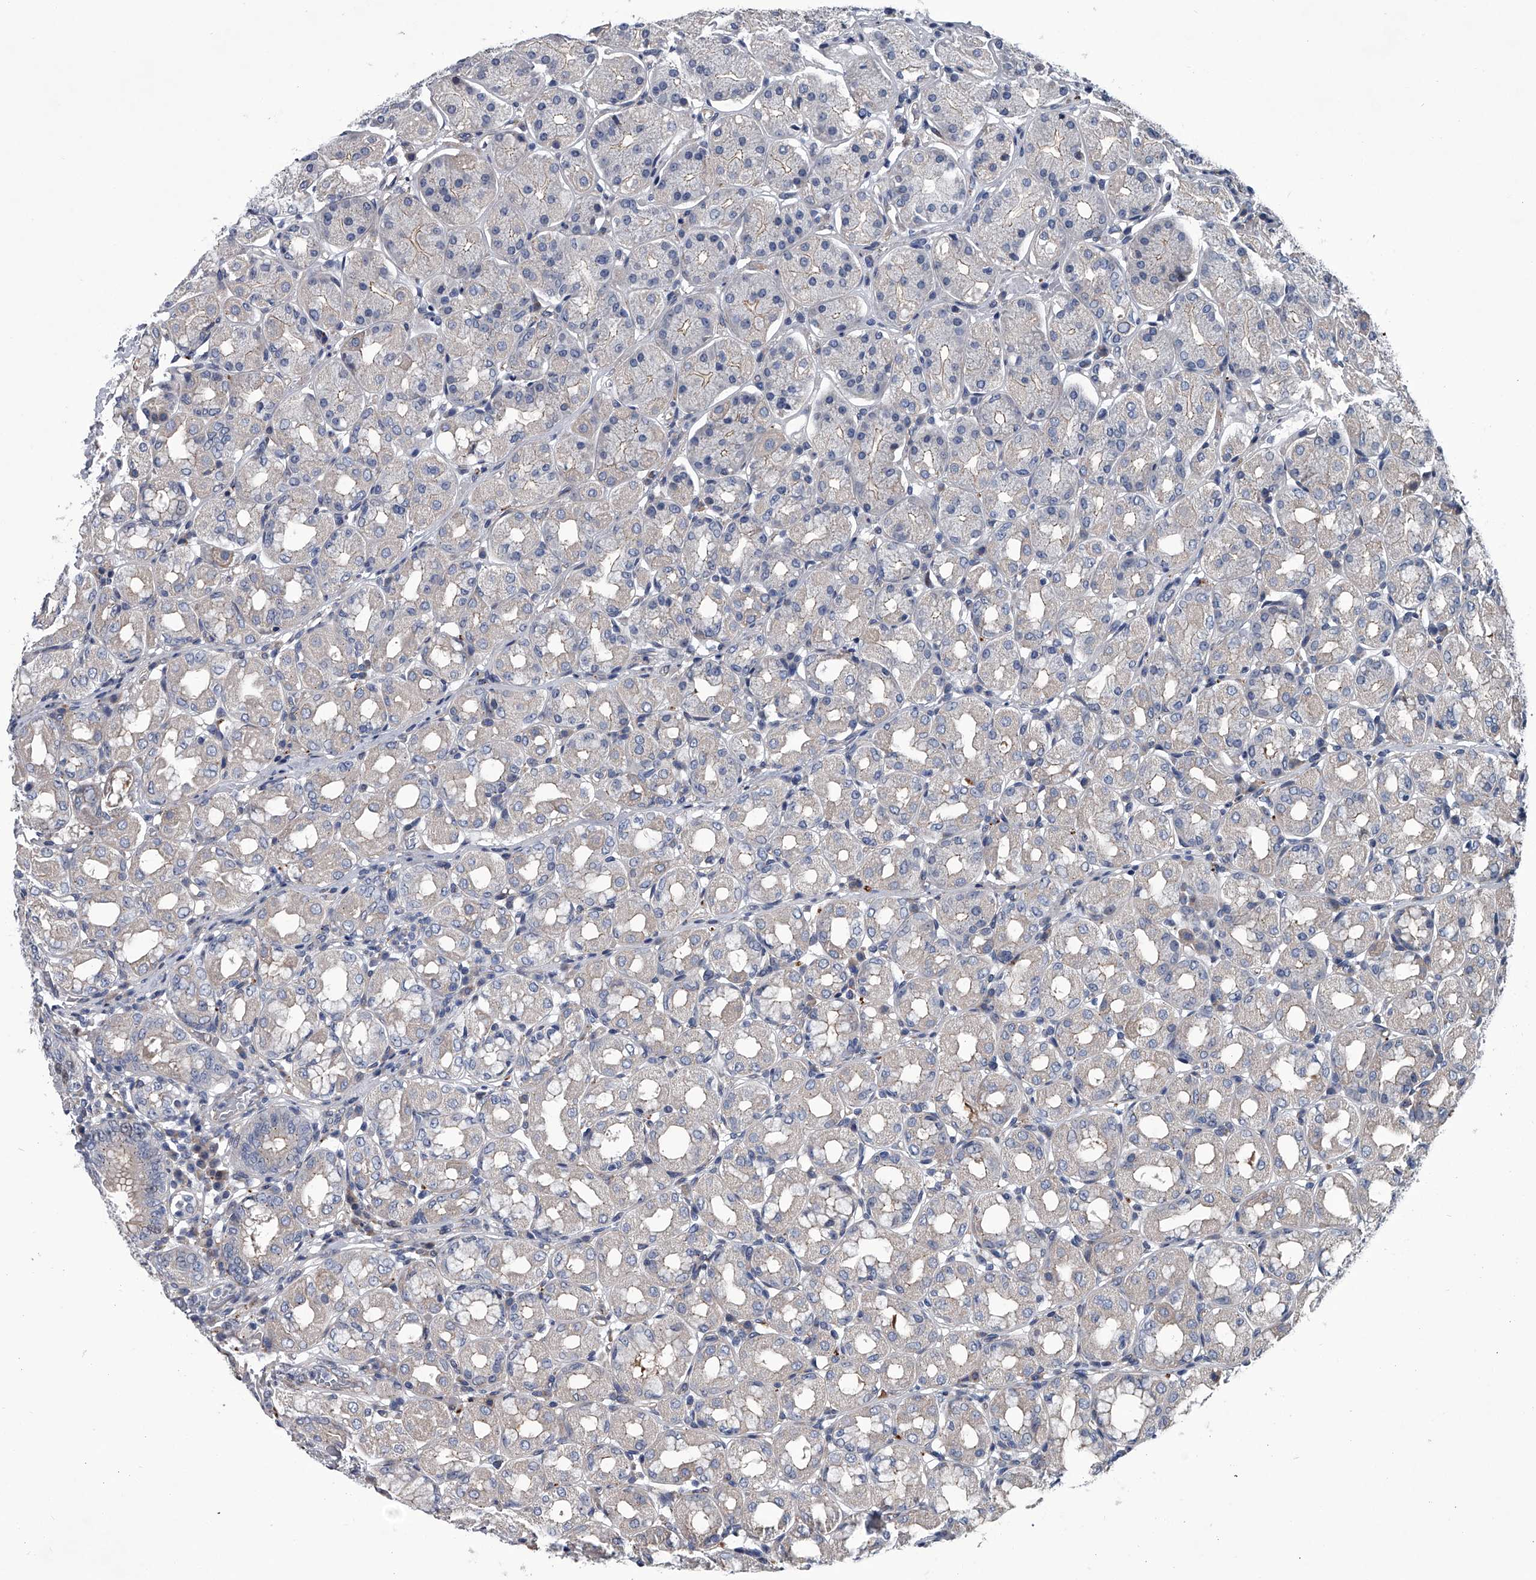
{"staining": {"intensity": "negative", "quantity": "none", "location": "none"}, "tissue": "stomach", "cell_type": "Glandular cells", "image_type": "normal", "snomed": [{"axis": "morphology", "description": "Normal tissue, NOS"}, {"axis": "topography", "description": "Stomach"}, {"axis": "topography", "description": "Stomach, lower"}], "caption": "Glandular cells are negative for brown protein staining in benign stomach. The staining was performed using DAB to visualize the protein expression in brown, while the nuclei were stained in blue with hematoxylin (Magnification: 20x).", "gene": "ABCG1", "patient": {"sex": "female", "age": 56}}